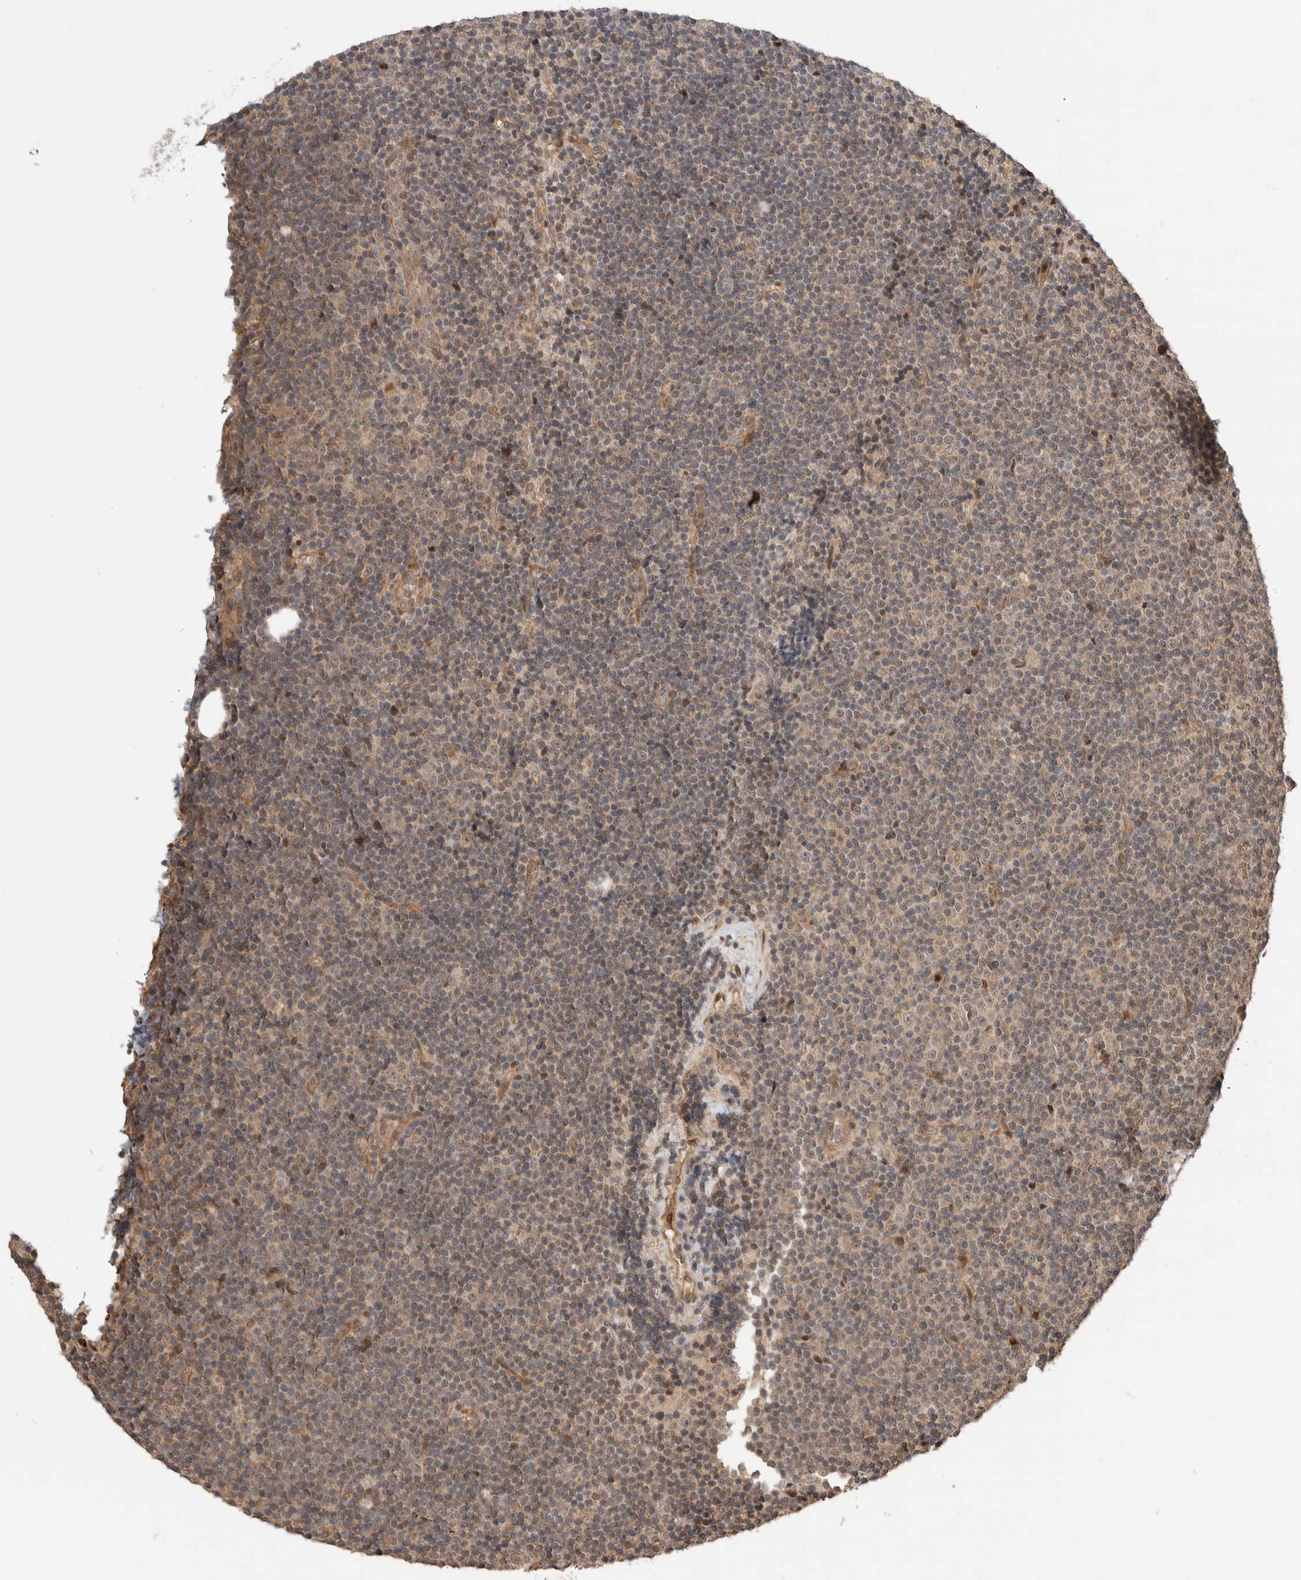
{"staining": {"intensity": "weak", "quantity": "25%-75%", "location": "cytoplasmic/membranous"}, "tissue": "lymphoma", "cell_type": "Tumor cells", "image_type": "cancer", "snomed": [{"axis": "morphology", "description": "Malignant lymphoma, non-Hodgkin's type, Low grade"}, {"axis": "topography", "description": "Lymph node"}], "caption": "Lymphoma was stained to show a protein in brown. There is low levels of weak cytoplasmic/membranous positivity in about 25%-75% of tumor cells.", "gene": "PRDM15", "patient": {"sex": "female", "age": 67}}